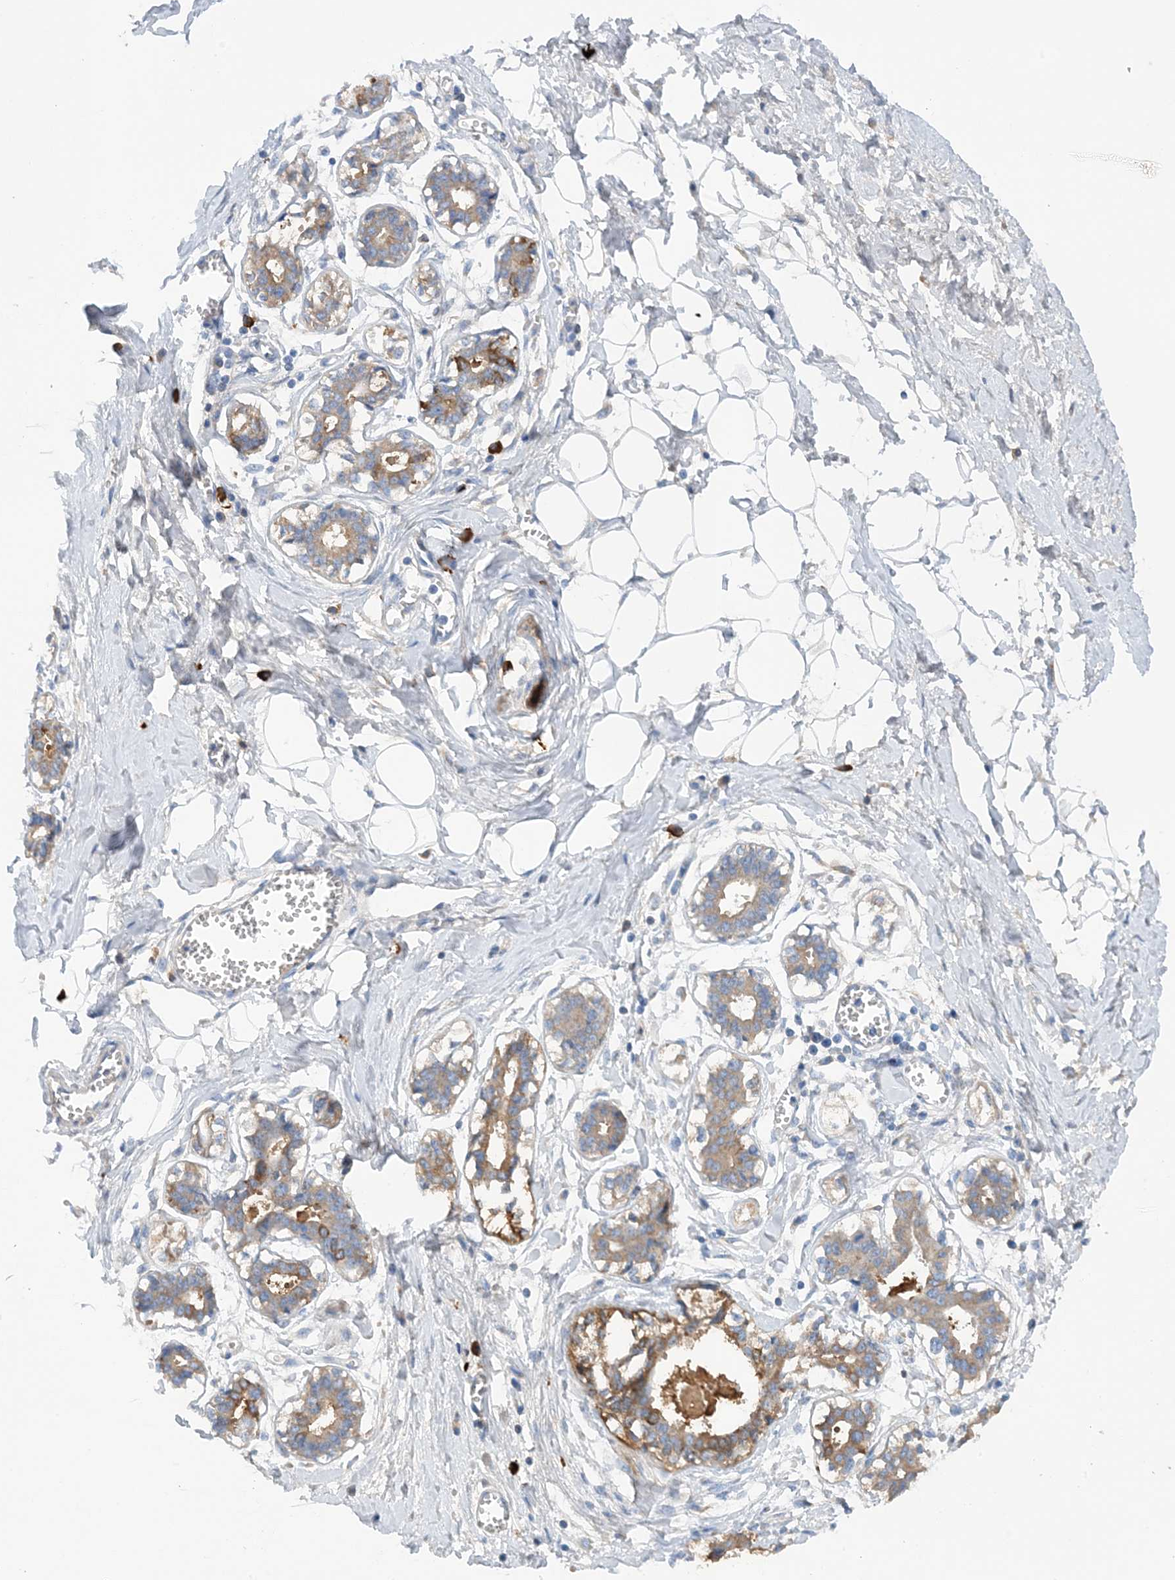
{"staining": {"intensity": "negative", "quantity": "none", "location": "none"}, "tissue": "breast", "cell_type": "Adipocytes", "image_type": "normal", "snomed": [{"axis": "morphology", "description": "Normal tissue, NOS"}, {"axis": "topography", "description": "Breast"}], "caption": "An immunohistochemistry (IHC) histopathology image of benign breast is shown. There is no staining in adipocytes of breast.", "gene": "SLC5A11", "patient": {"sex": "female", "age": 27}}